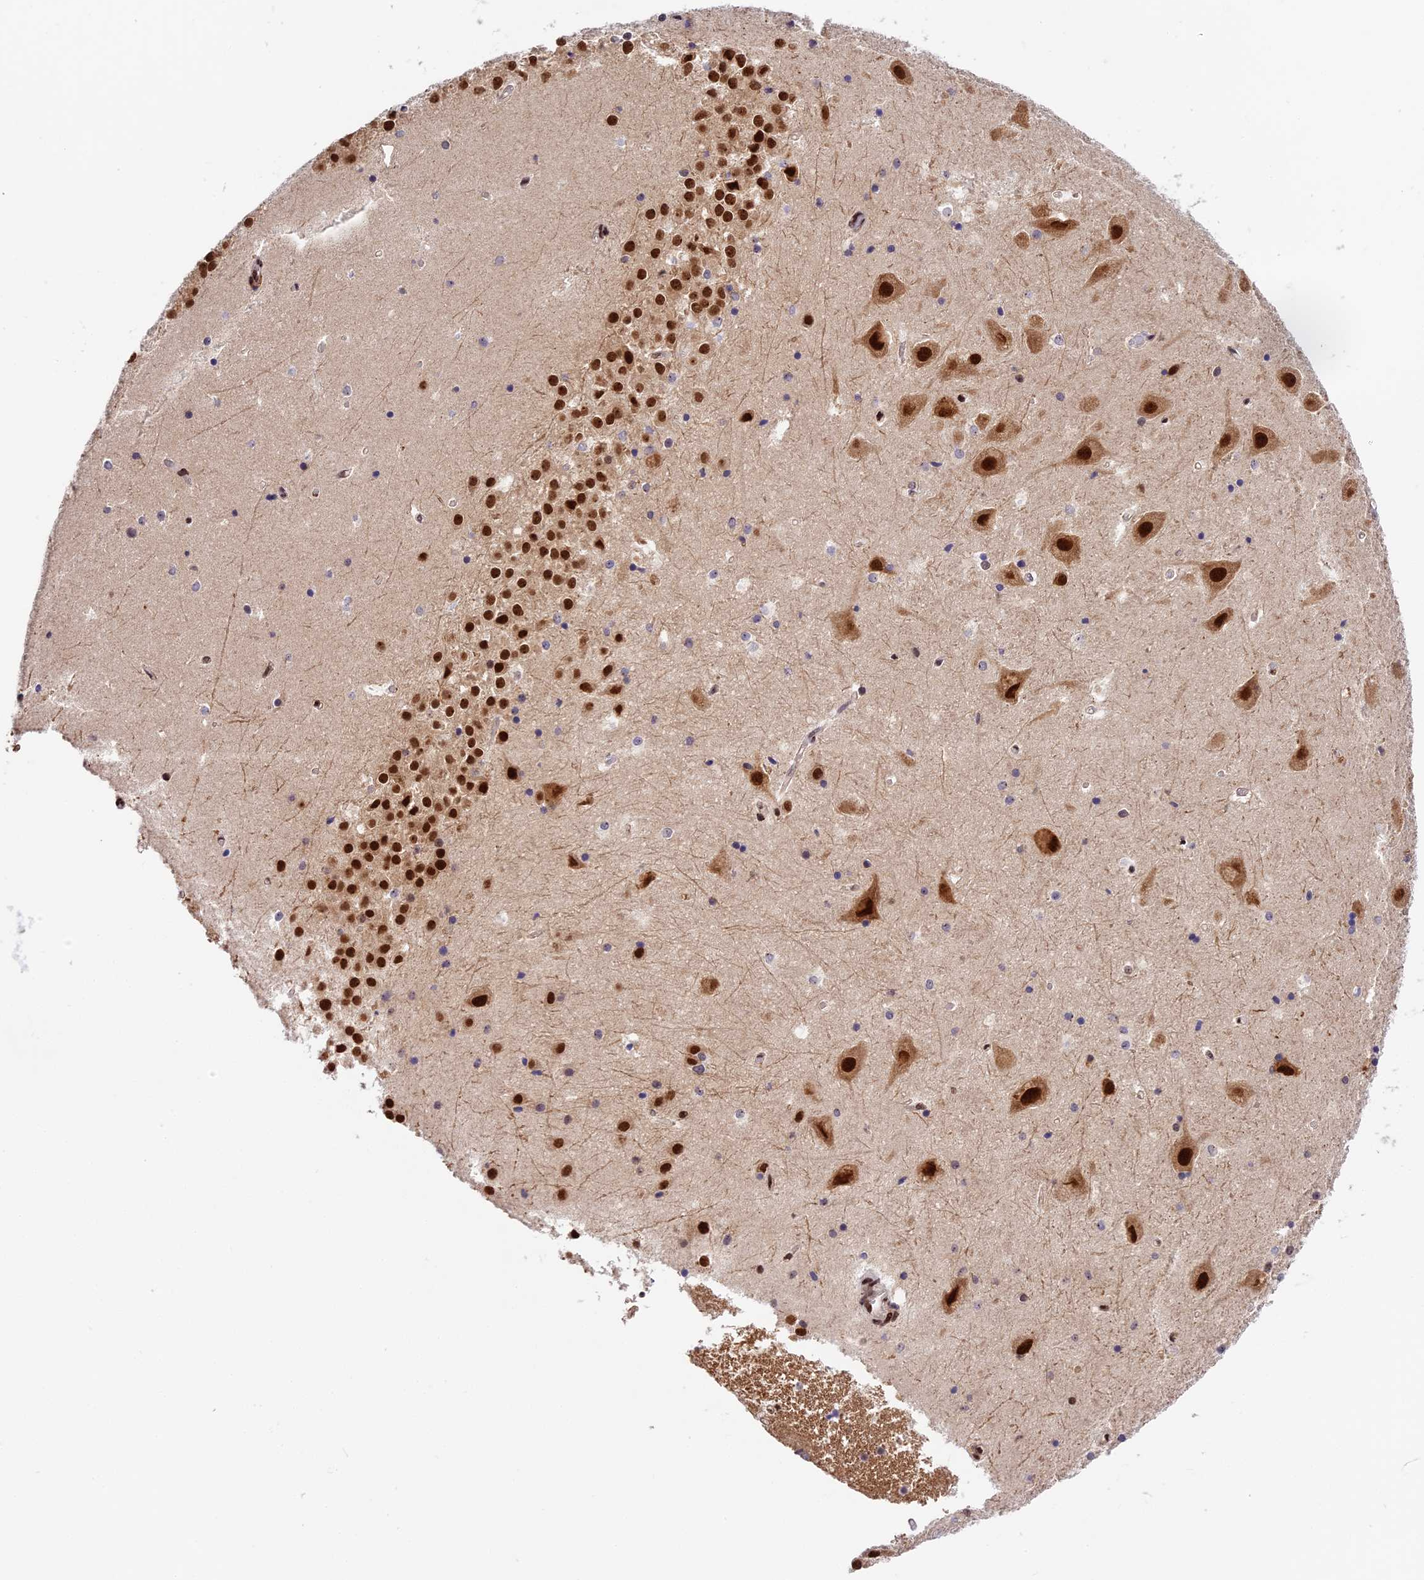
{"staining": {"intensity": "negative", "quantity": "none", "location": "none"}, "tissue": "hippocampus", "cell_type": "Glial cells", "image_type": "normal", "snomed": [{"axis": "morphology", "description": "Normal tissue, NOS"}, {"axis": "topography", "description": "Hippocampus"}], "caption": "A histopathology image of hippocampus stained for a protein exhibits no brown staining in glial cells.", "gene": "RAMACL", "patient": {"sex": "female", "age": 52}}